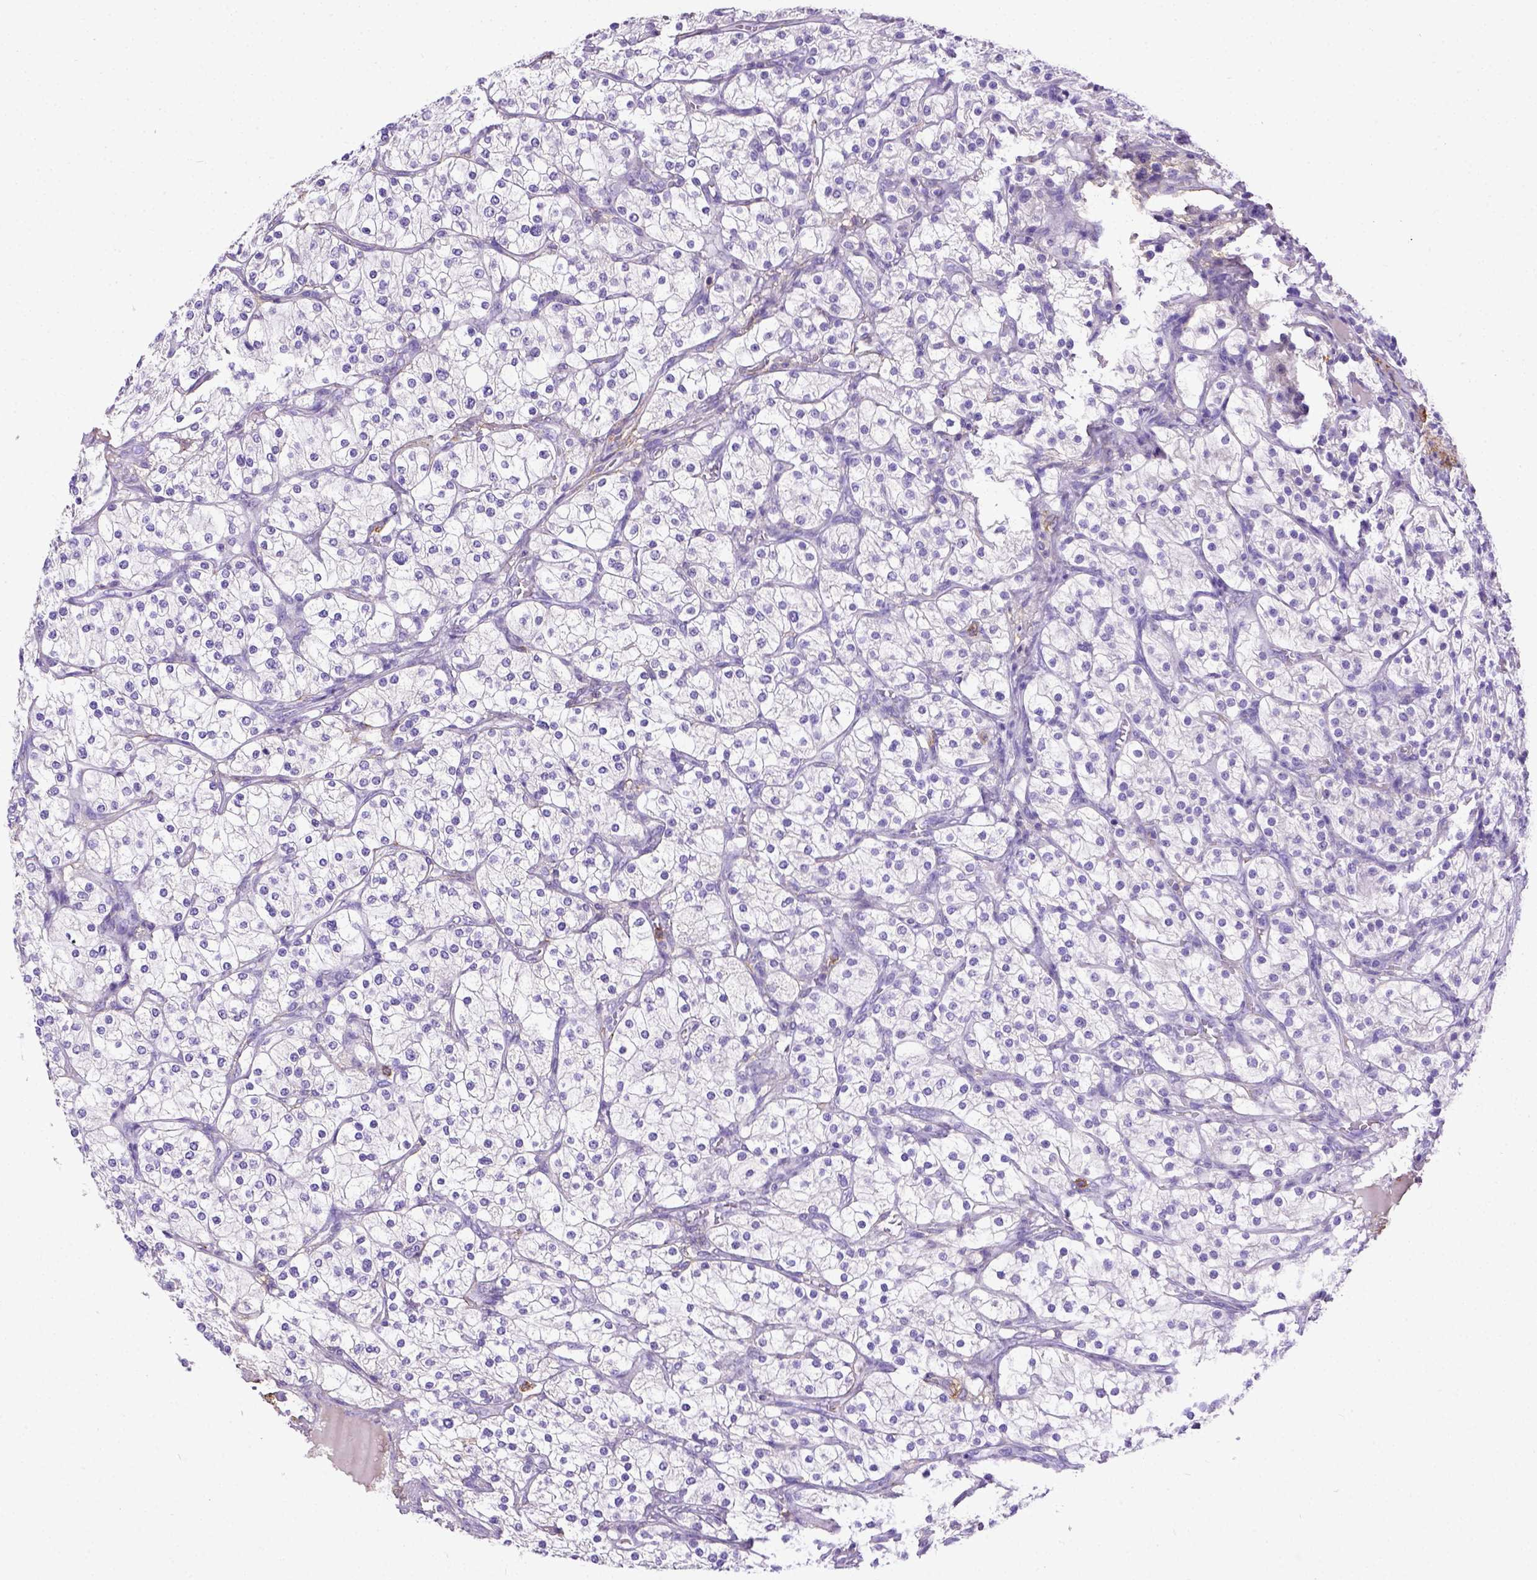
{"staining": {"intensity": "negative", "quantity": "none", "location": "none"}, "tissue": "renal cancer", "cell_type": "Tumor cells", "image_type": "cancer", "snomed": [{"axis": "morphology", "description": "Adenocarcinoma, NOS"}, {"axis": "topography", "description": "Kidney"}], "caption": "An IHC histopathology image of renal cancer is shown. There is no staining in tumor cells of renal cancer.", "gene": "B3GAT1", "patient": {"sex": "male", "age": 80}}